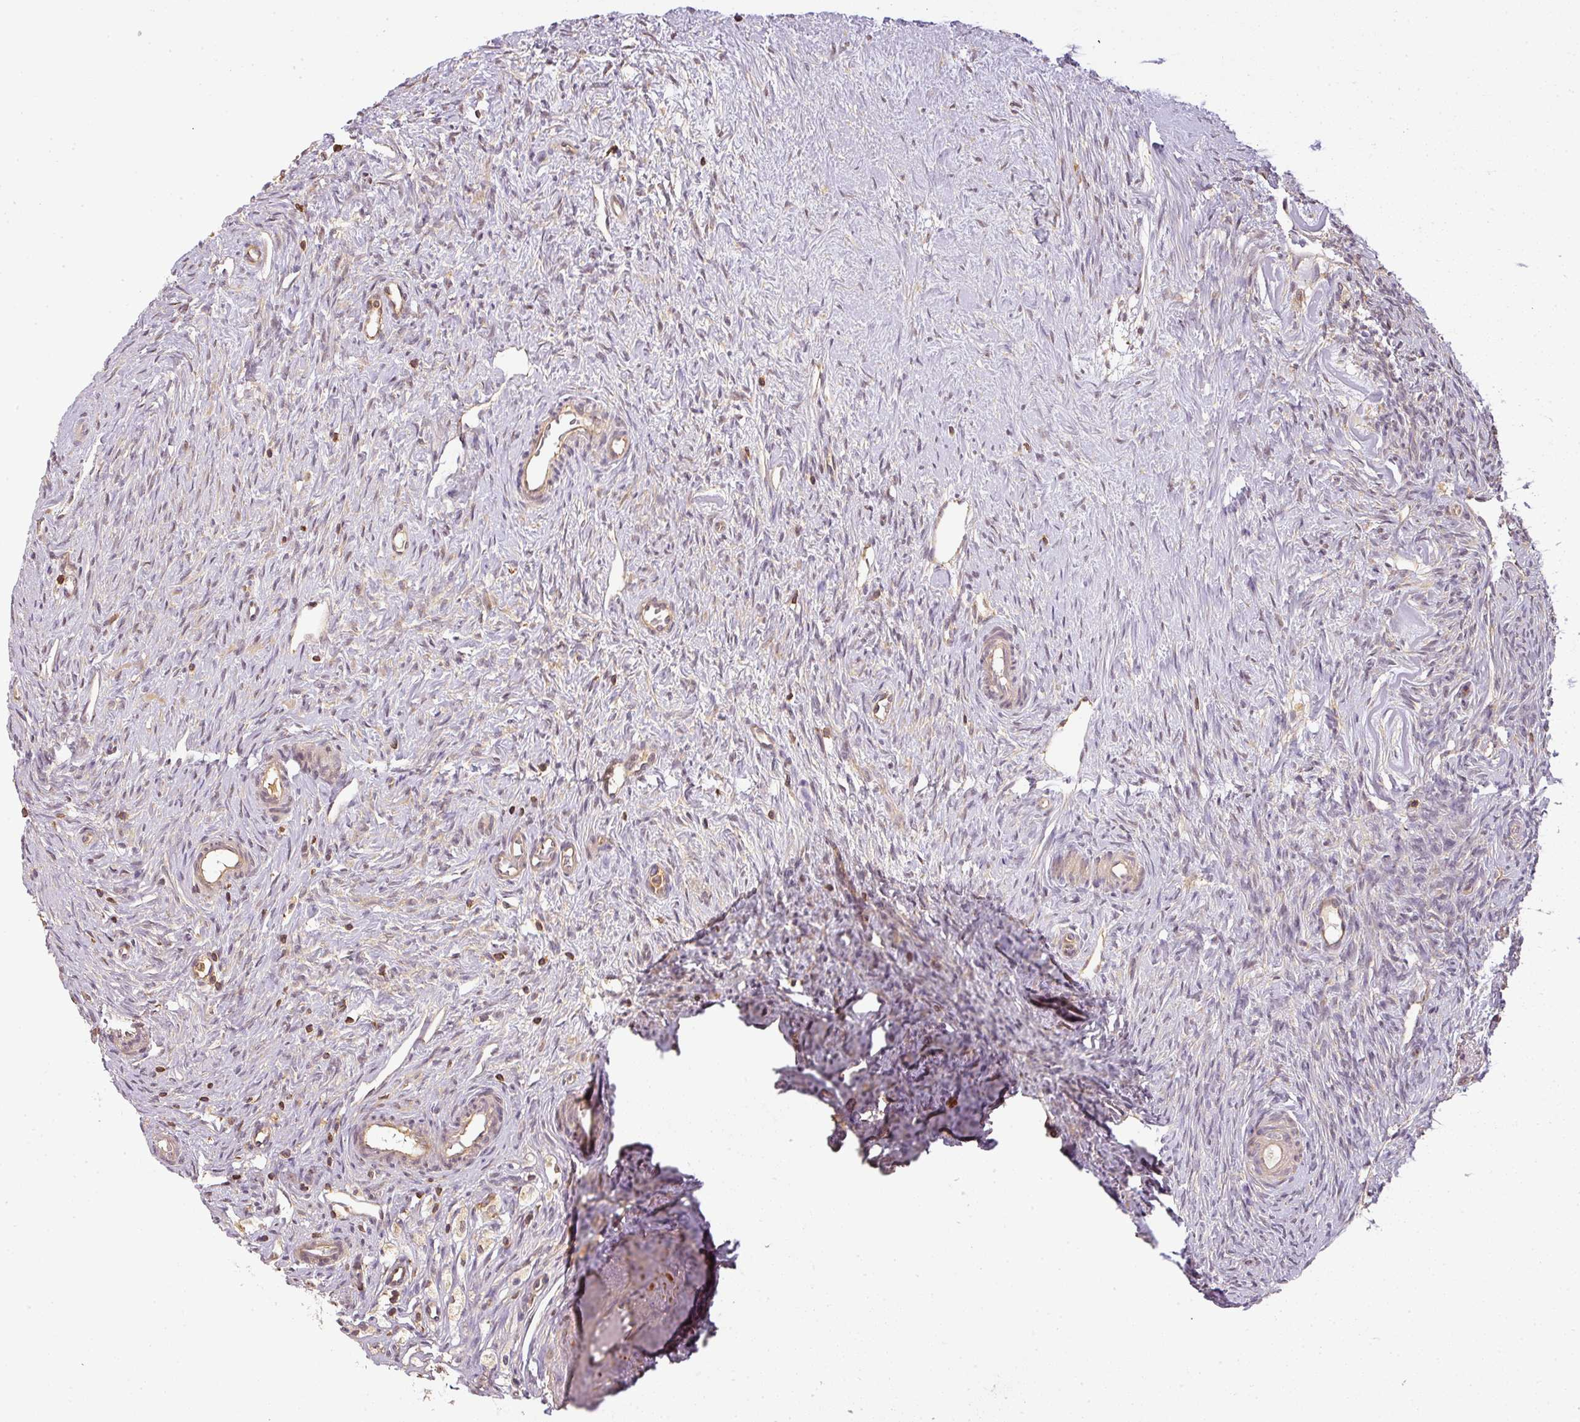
{"staining": {"intensity": "moderate", "quantity": ">75%", "location": "cytoplasmic/membranous"}, "tissue": "ovary", "cell_type": "Follicle cells", "image_type": "normal", "snomed": [{"axis": "morphology", "description": "Normal tissue, NOS"}, {"axis": "topography", "description": "Ovary"}], "caption": "This histopathology image reveals IHC staining of normal human ovary, with medium moderate cytoplasmic/membranous positivity in about >75% of follicle cells.", "gene": "TCL1B", "patient": {"sex": "female", "age": 51}}